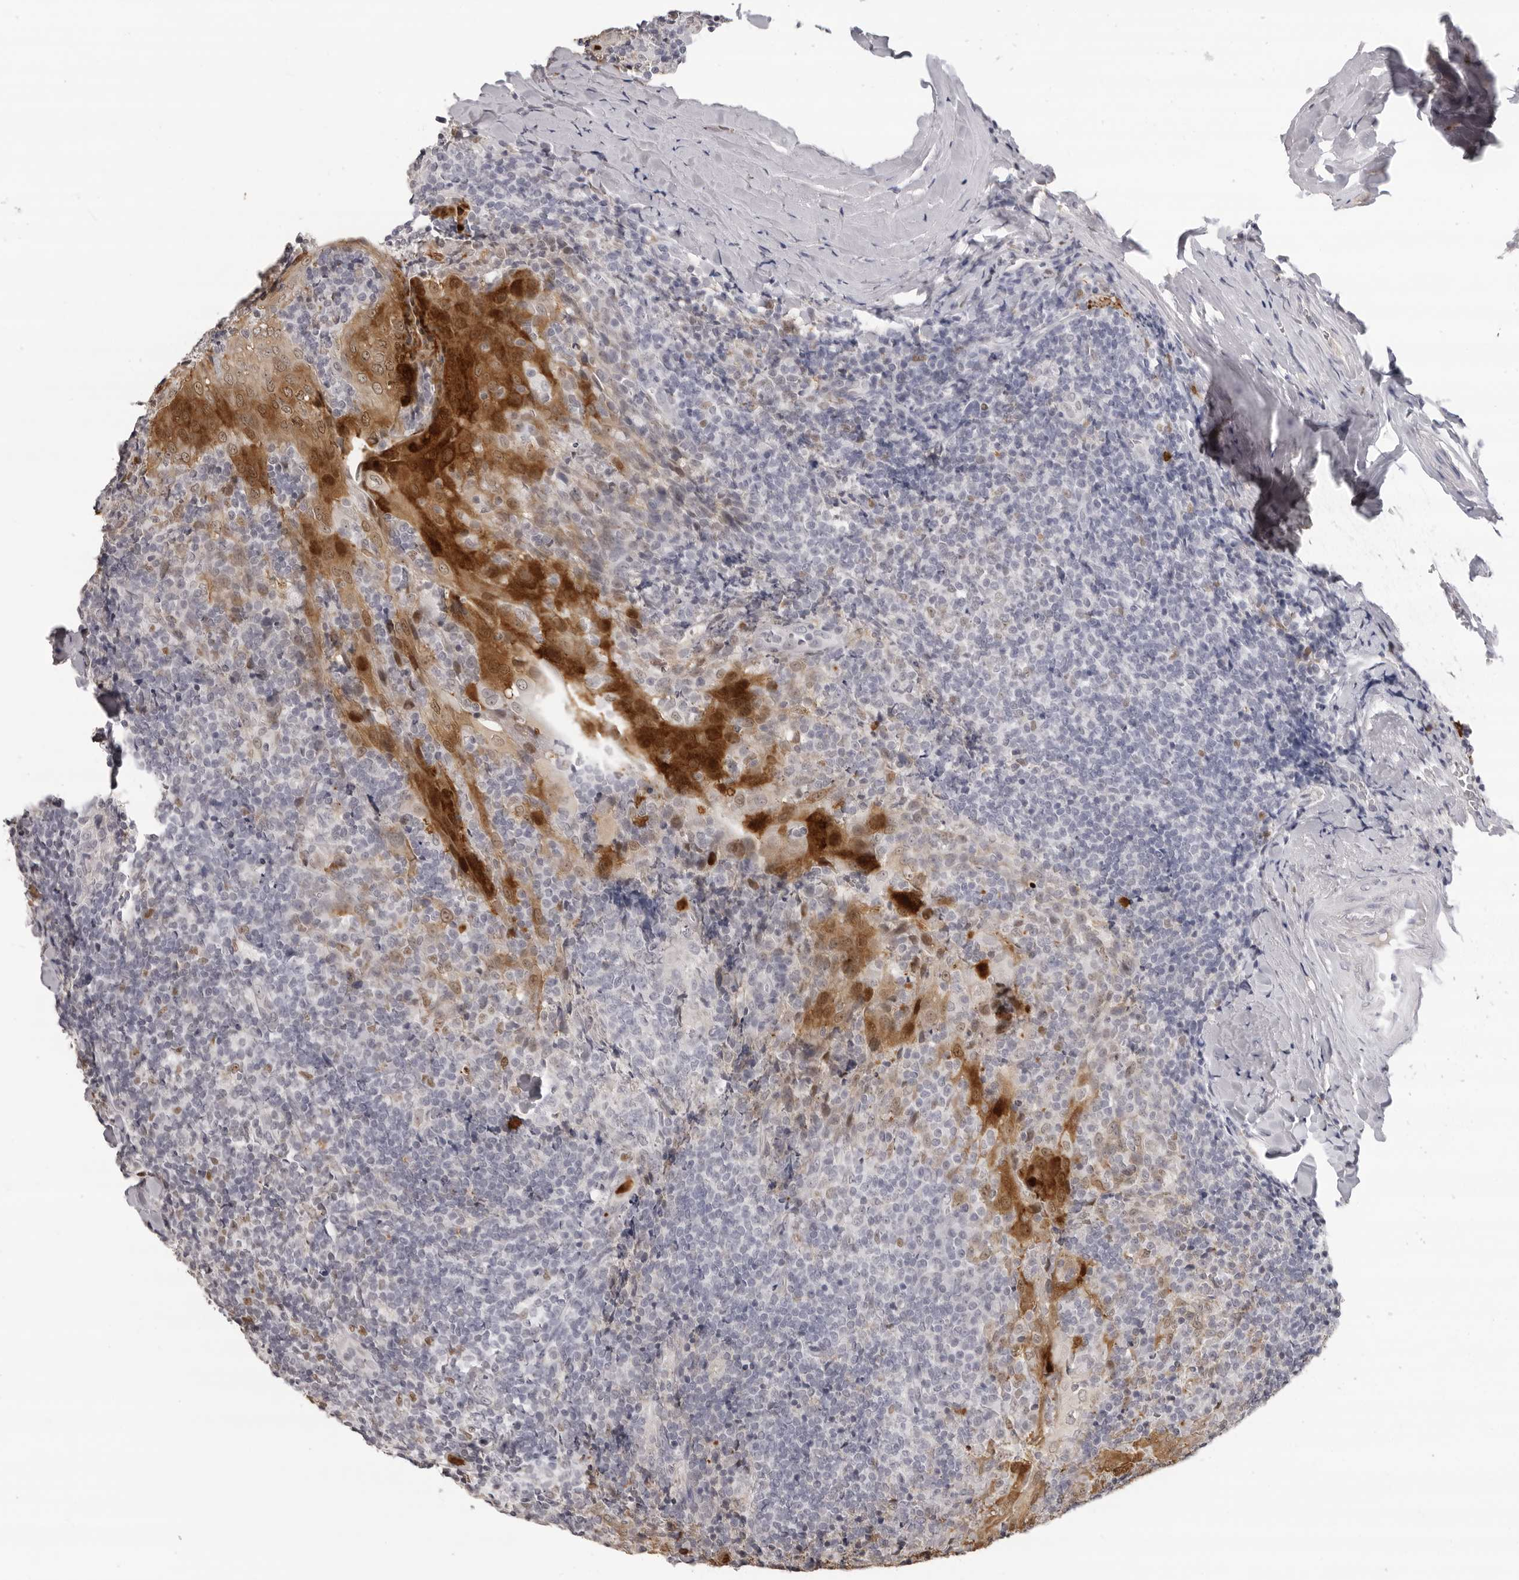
{"staining": {"intensity": "weak", "quantity": "<25%", "location": "nuclear"}, "tissue": "tonsil", "cell_type": "Germinal center cells", "image_type": "normal", "snomed": [{"axis": "morphology", "description": "Normal tissue, NOS"}, {"axis": "topography", "description": "Tonsil"}], "caption": "IHC of normal tonsil reveals no positivity in germinal center cells.", "gene": "IL31", "patient": {"sex": "male", "age": 37}}